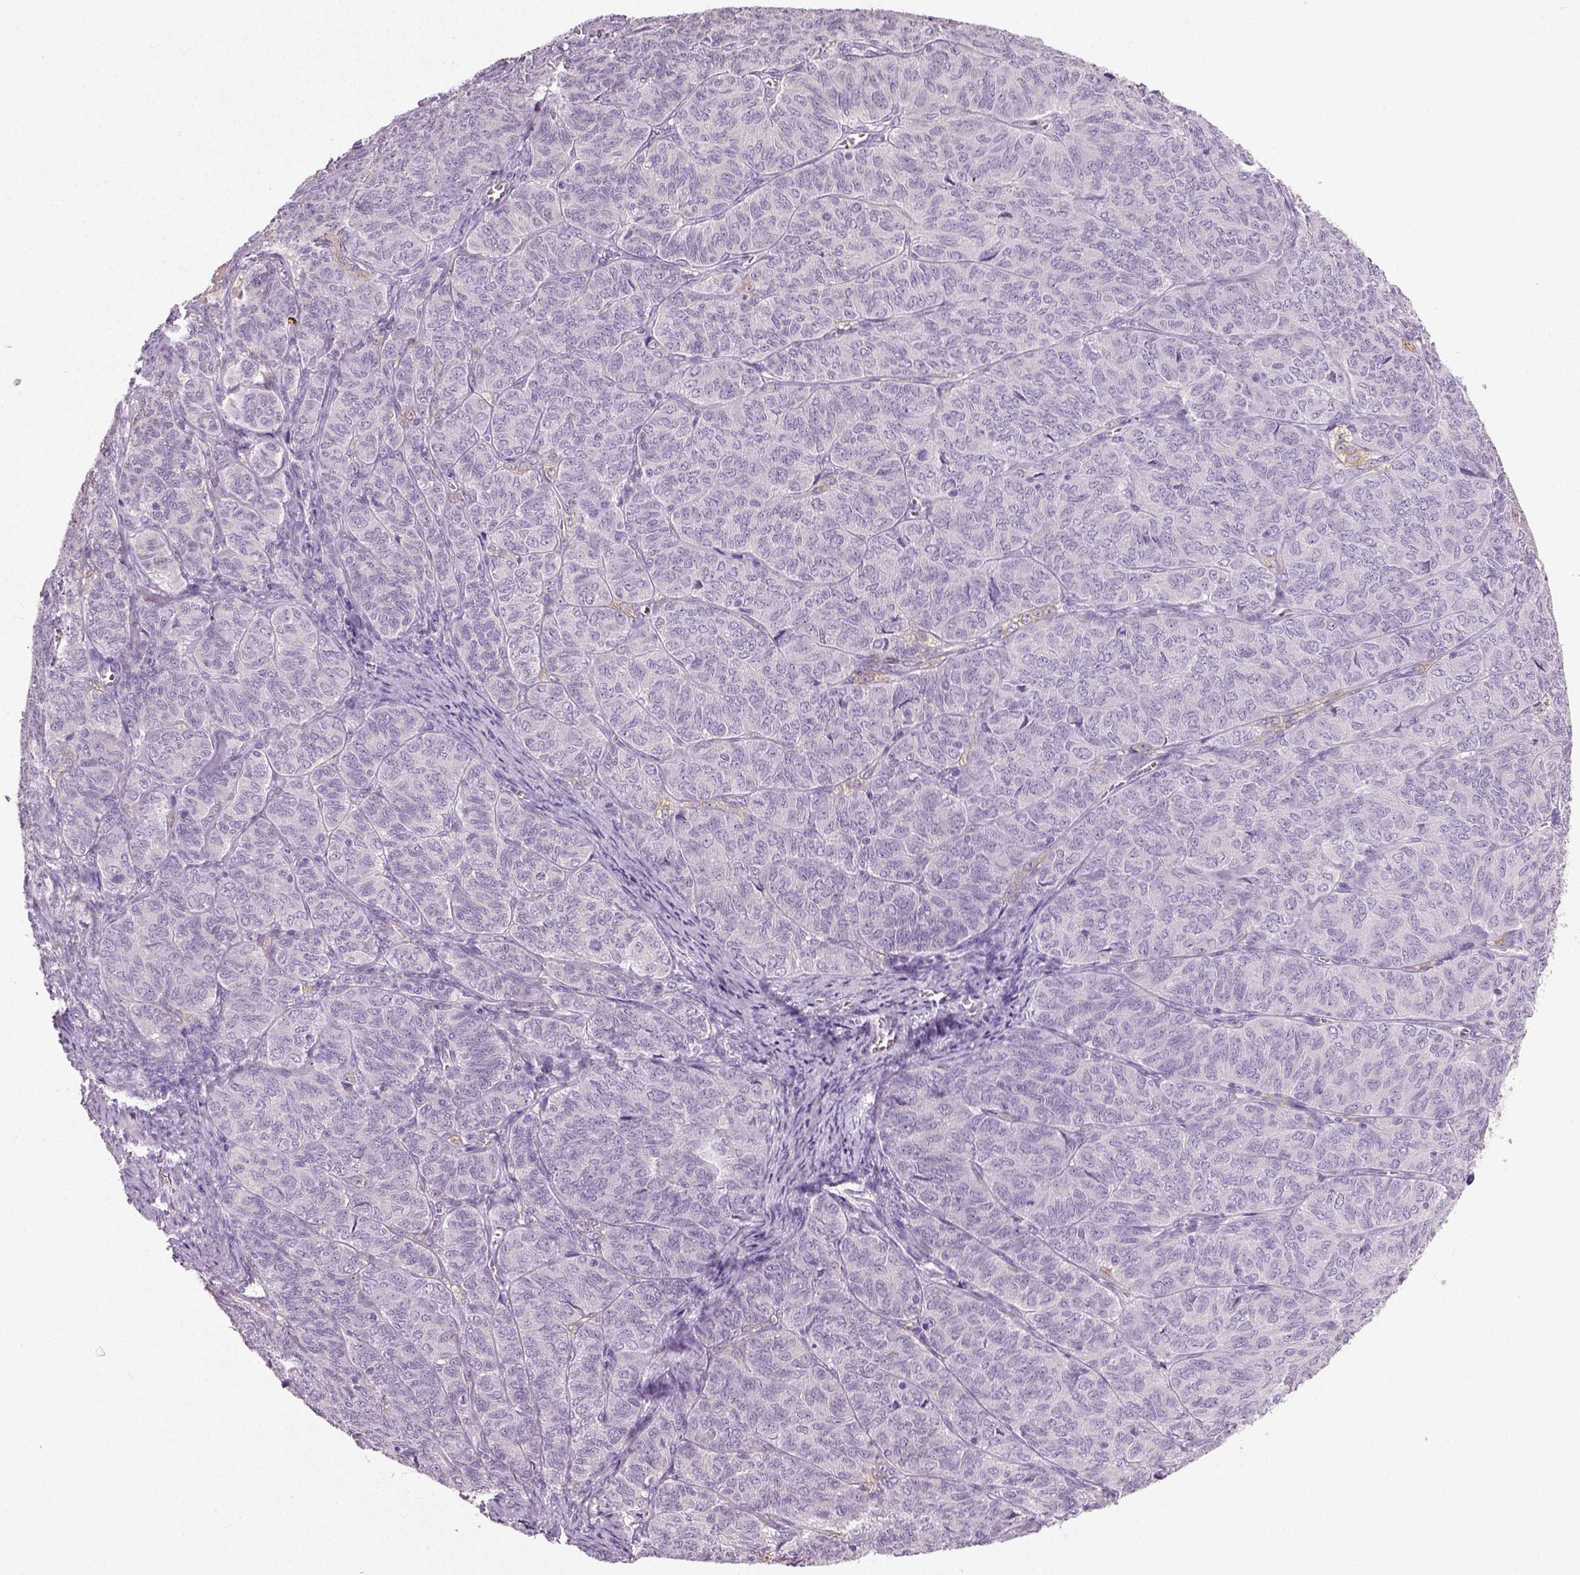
{"staining": {"intensity": "negative", "quantity": "none", "location": "none"}, "tissue": "ovarian cancer", "cell_type": "Tumor cells", "image_type": "cancer", "snomed": [{"axis": "morphology", "description": "Carcinoma, endometroid"}, {"axis": "topography", "description": "Ovary"}], "caption": "There is no significant expression in tumor cells of ovarian endometroid carcinoma. (DAB immunohistochemistry (IHC) with hematoxylin counter stain).", "gene": "NECAB2", "patient": {"sex": "female", "age": 80}}